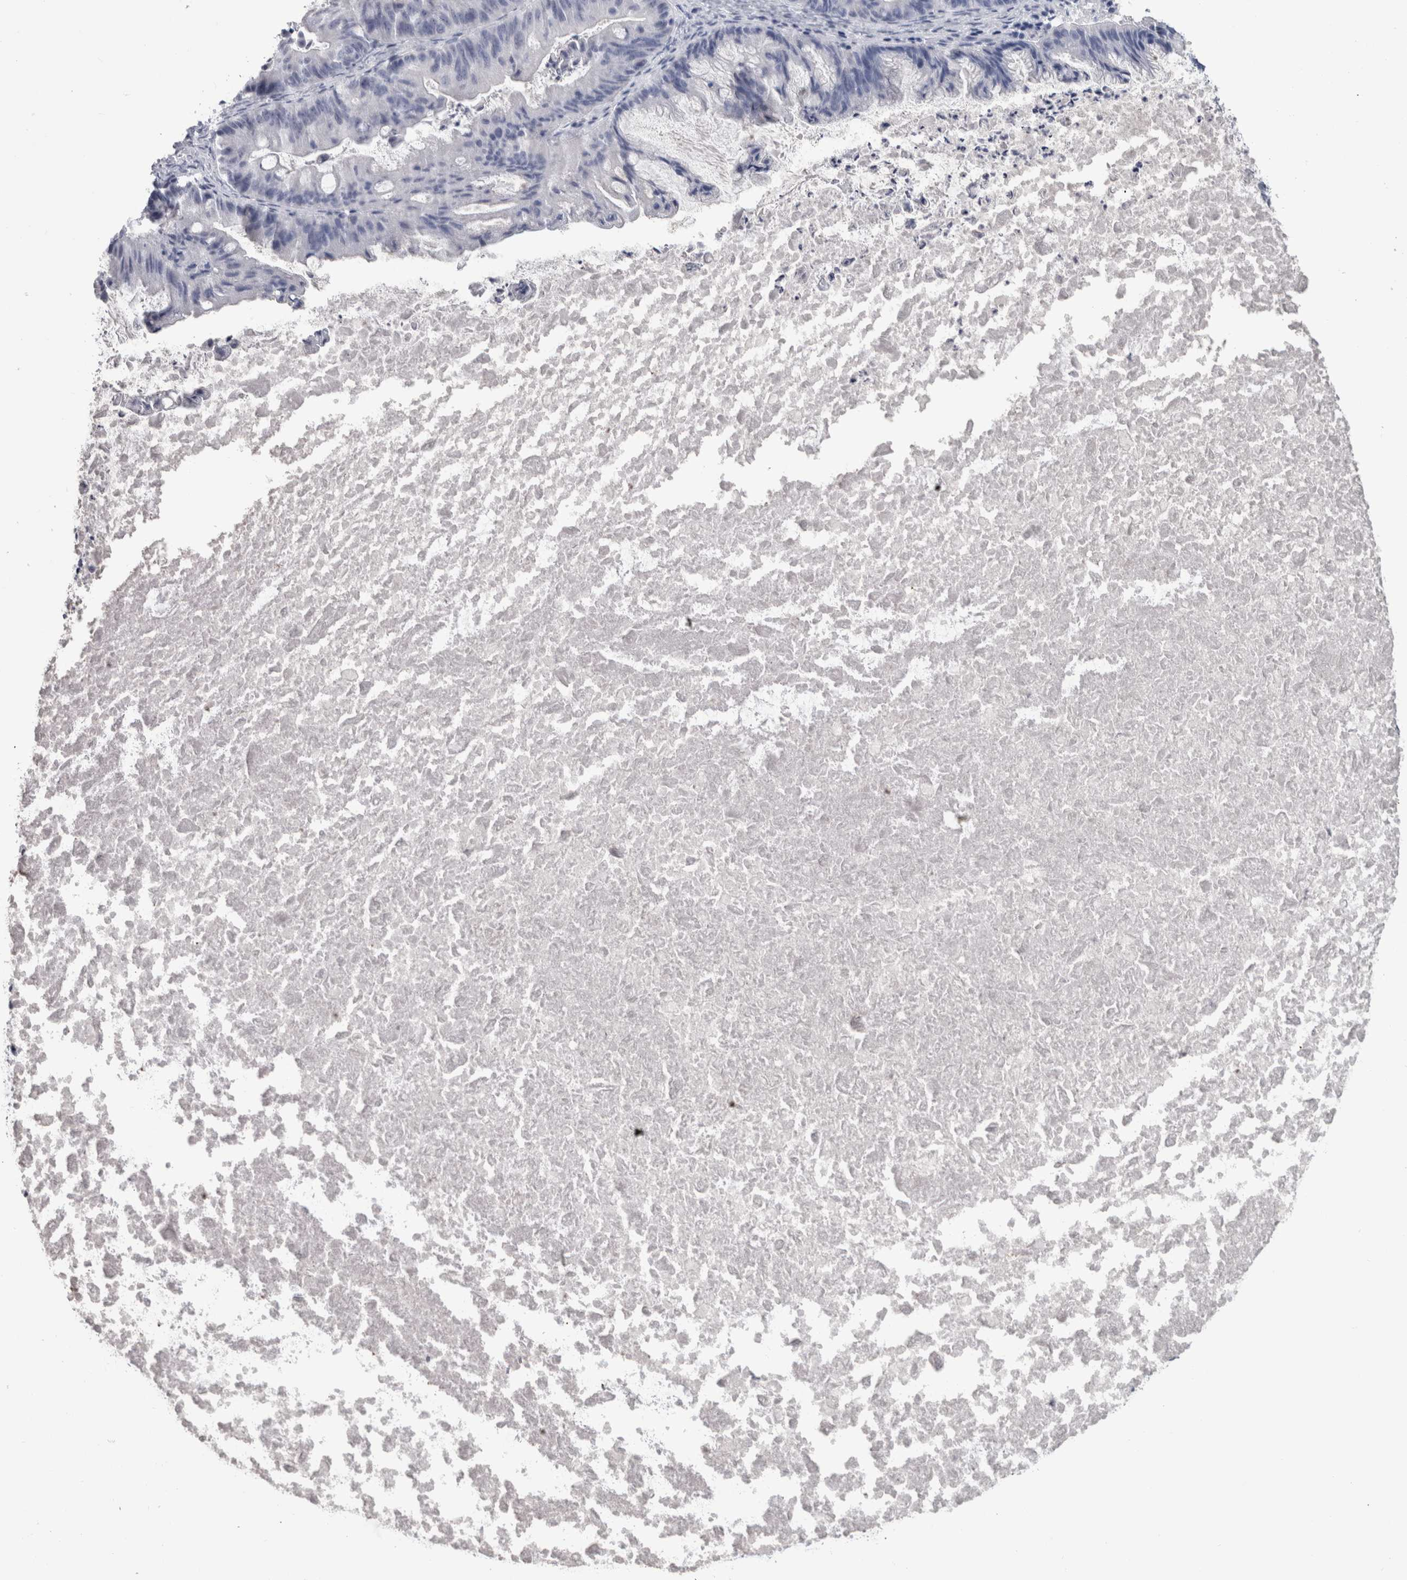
{"staining": {"intensity": "negative", "quantity": "none", "location": "none"}, "tissue": "ovarian cancer", "cell_type": "Tumor cells", "image_type": "cancer", "snomed": [{"axis": "morphology", "description": "Cystadenocarcinoma, mucinous, NOS"}, {"axis": "topography", "description": "Ovary"}], "caption": "Protein analysis of ovarian cancer (mucinous cystadenocarcinoma) shows no significant positivity in tumor cells.", "gene": "PTH", "patient": {"sex": "female", "age": 37}}